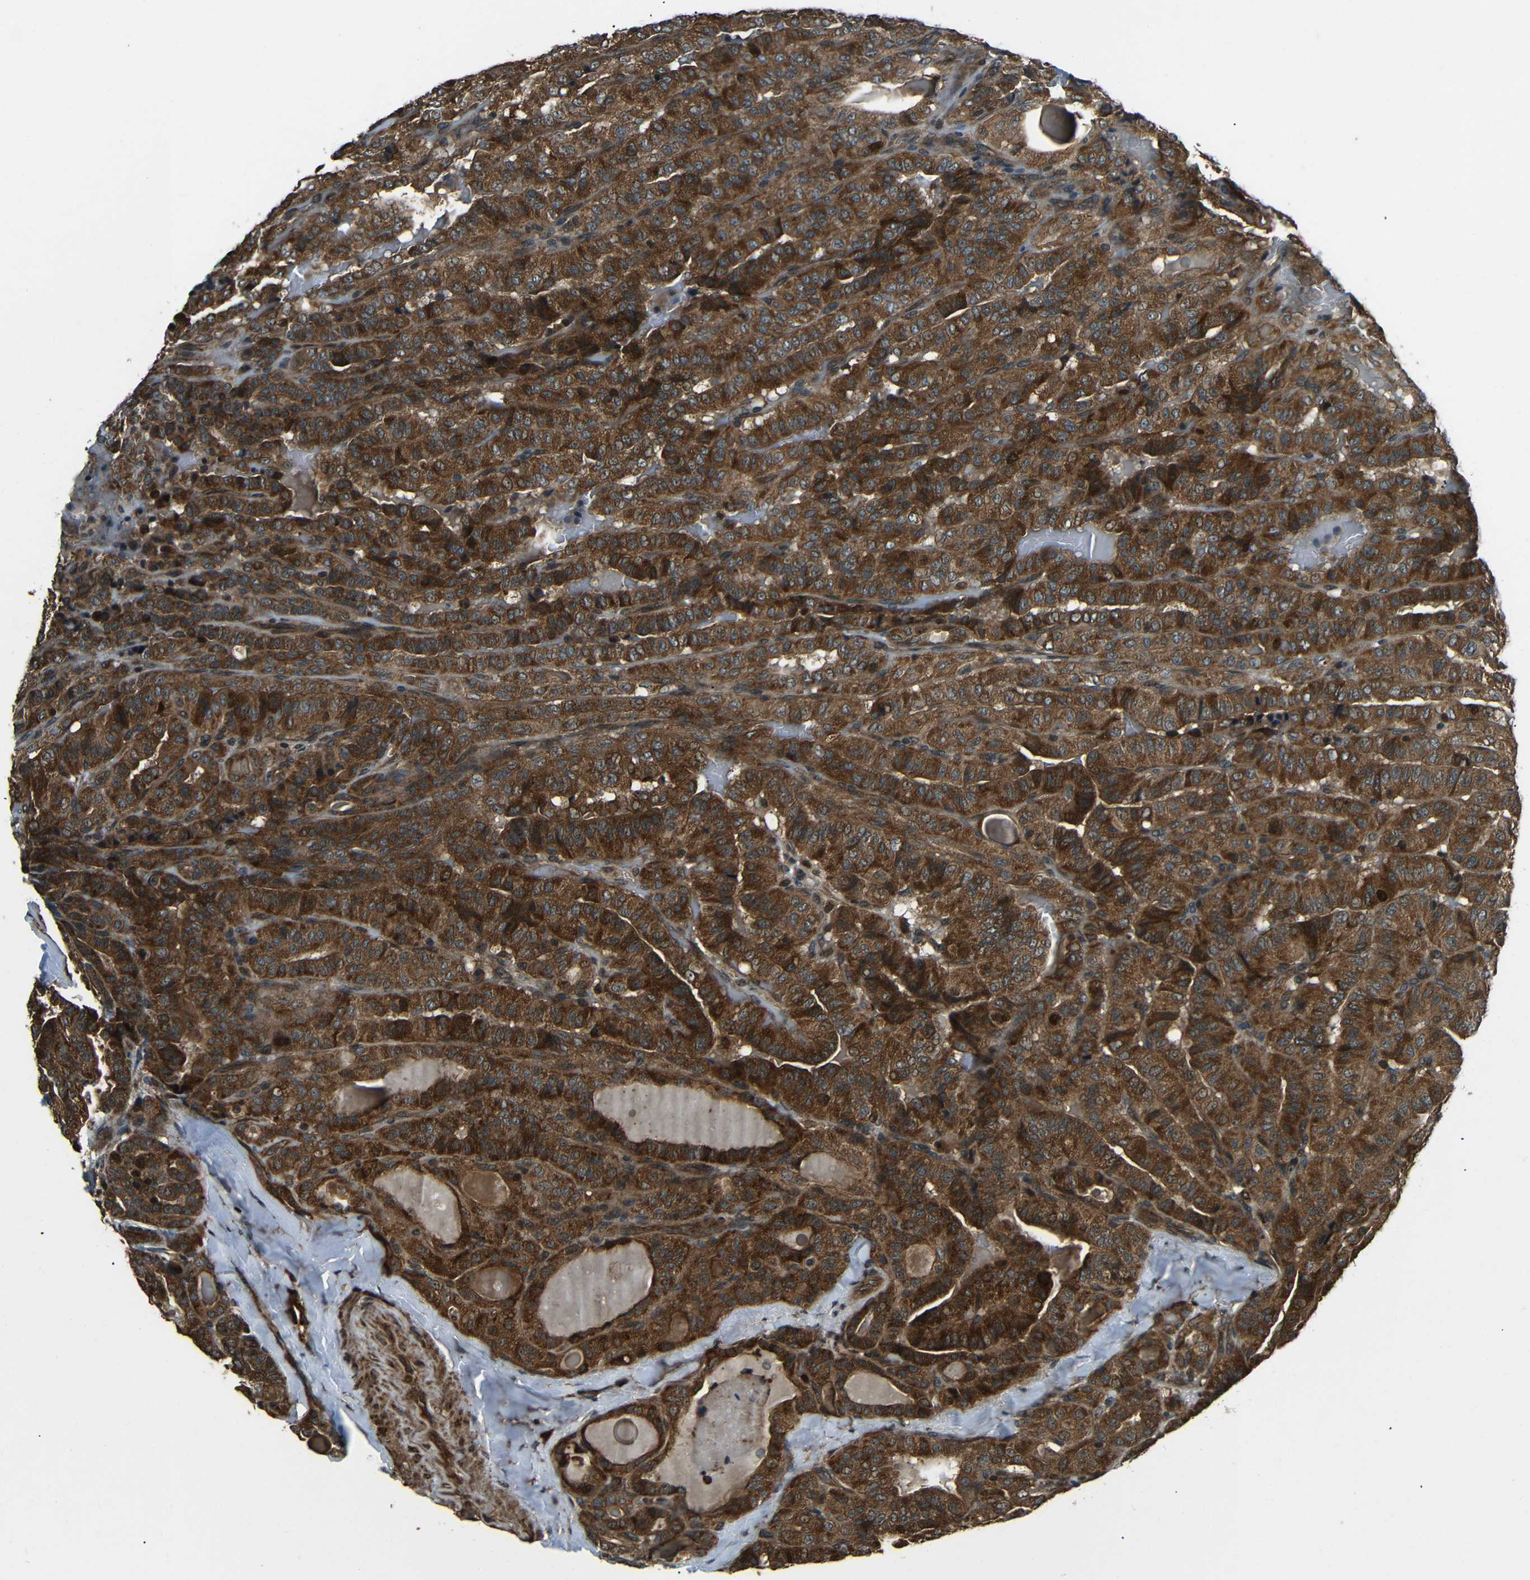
{"staining": {"intensity": "strong", "quantity": ">75%", "location": "cytoplasmic/membranous"}, "tissue": "thyroid cancer", "cell_type": "Tumor cells", "image_type": "cancer", "snomed": [{"axis": "morphology", "description": "Papillary adenocarcinoma, NOS"}, {"axis": "topography", "description": "Thyroid gland"}], "caption": "About >75% of tumor cells in thyroid papillary adenocarcinoma display strong cytoplasmic/membranous protein positivity as visualized by brown immunohistochemical staining.", "gene": "PLK2", "patient": {"sex": "male", "age": 77}}